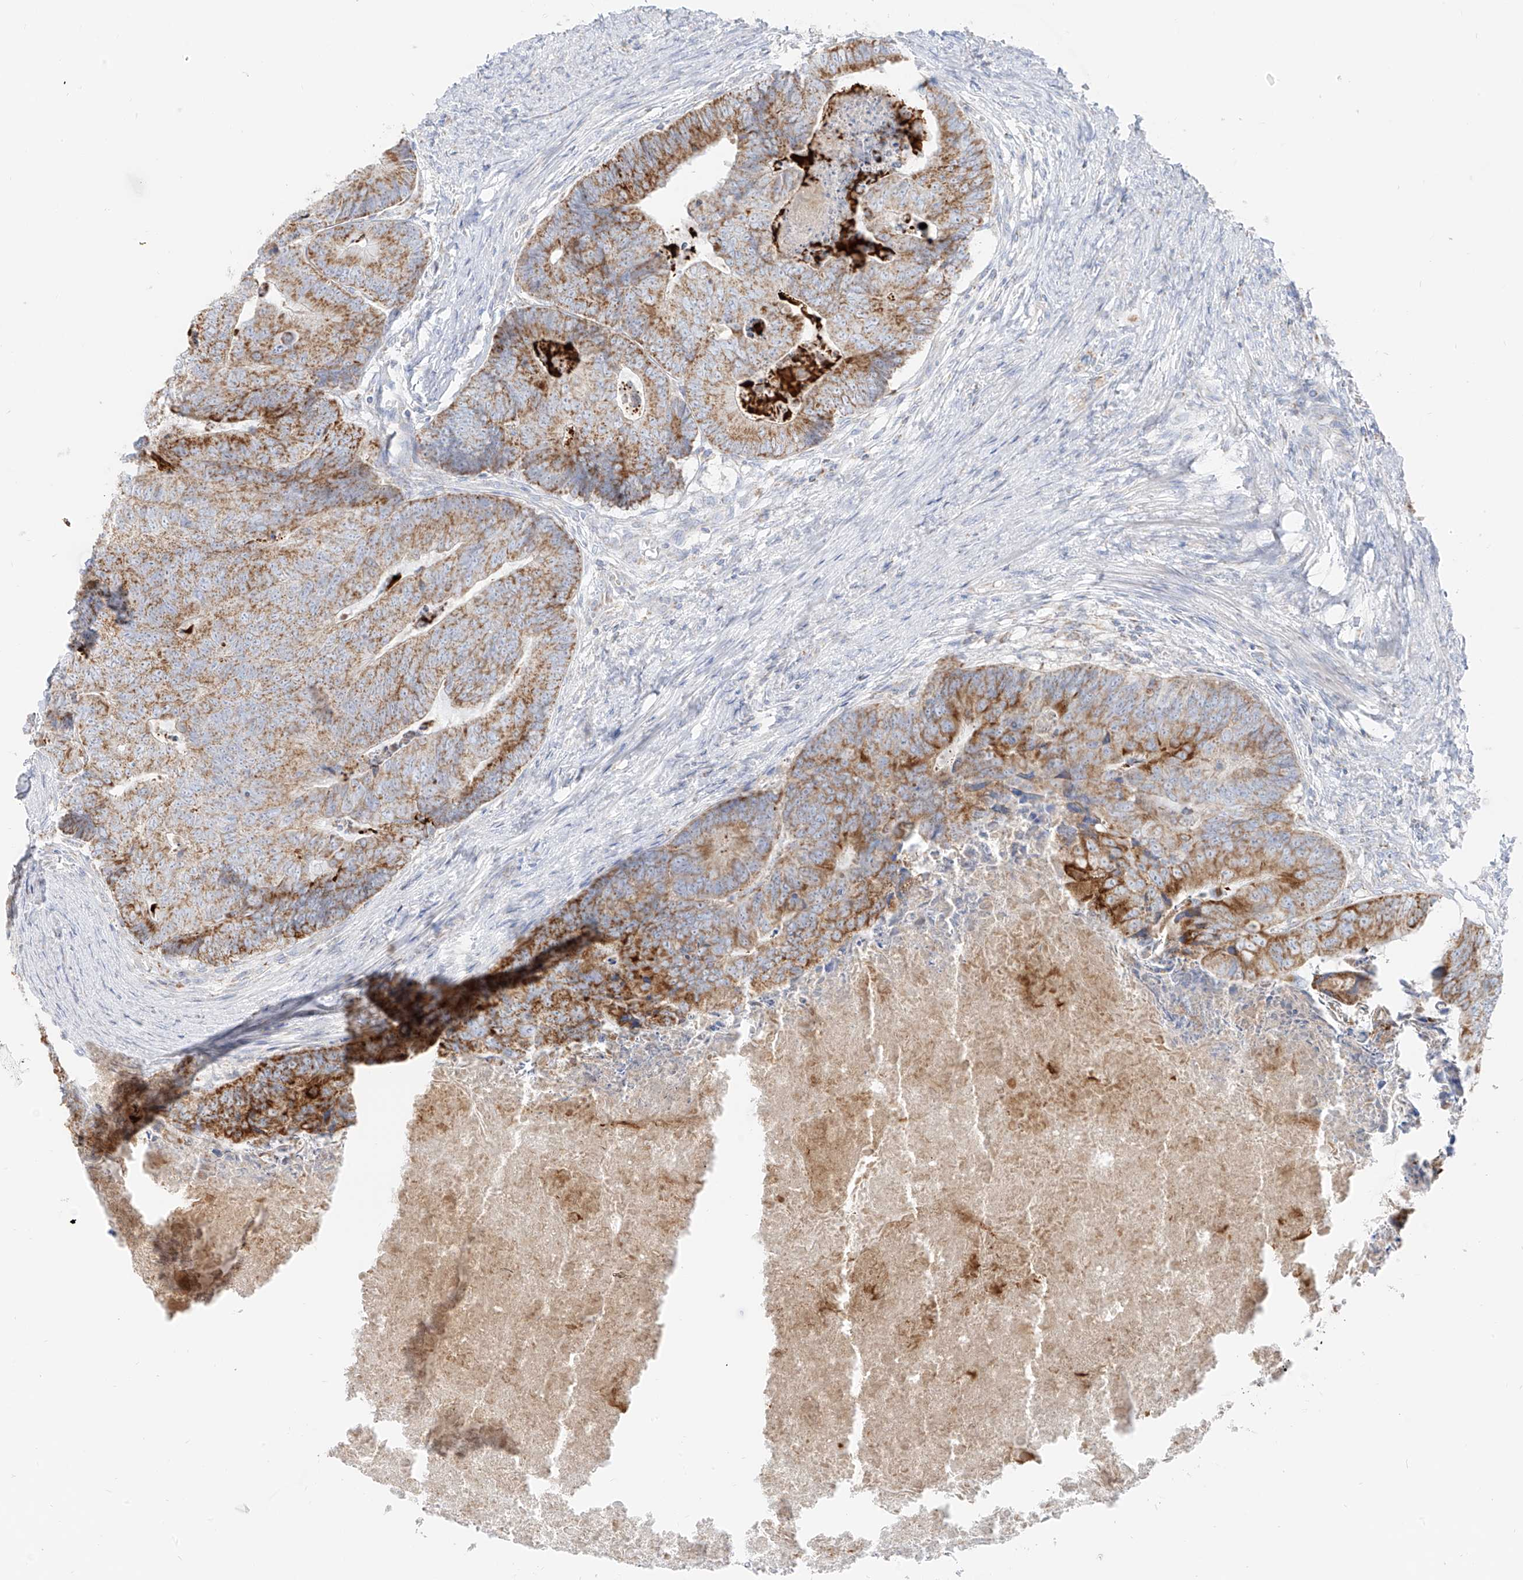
{"staining": {"intensity": "moderate", "quantity": ">75%", "location": "cytoplasmic/membranous"}, "tissue": "colorectal cancer", "cell_type": "Tumor cells", "image_type": "cancer", "snomed": [{"axis": "morphology", "description": "Adenocarcinoma, NOS"}, {"axis": "topography", "description": "Colon"}], "caption": "There is medium levels of moderate cytoplasmic/membranous staining in tumor cells of adenocarcinoma (colorectal), as demonstrated by immunohistochemical staining (brown color).", "gene": "ETHE1", "patient": {"sex": "female", "age": 67}}